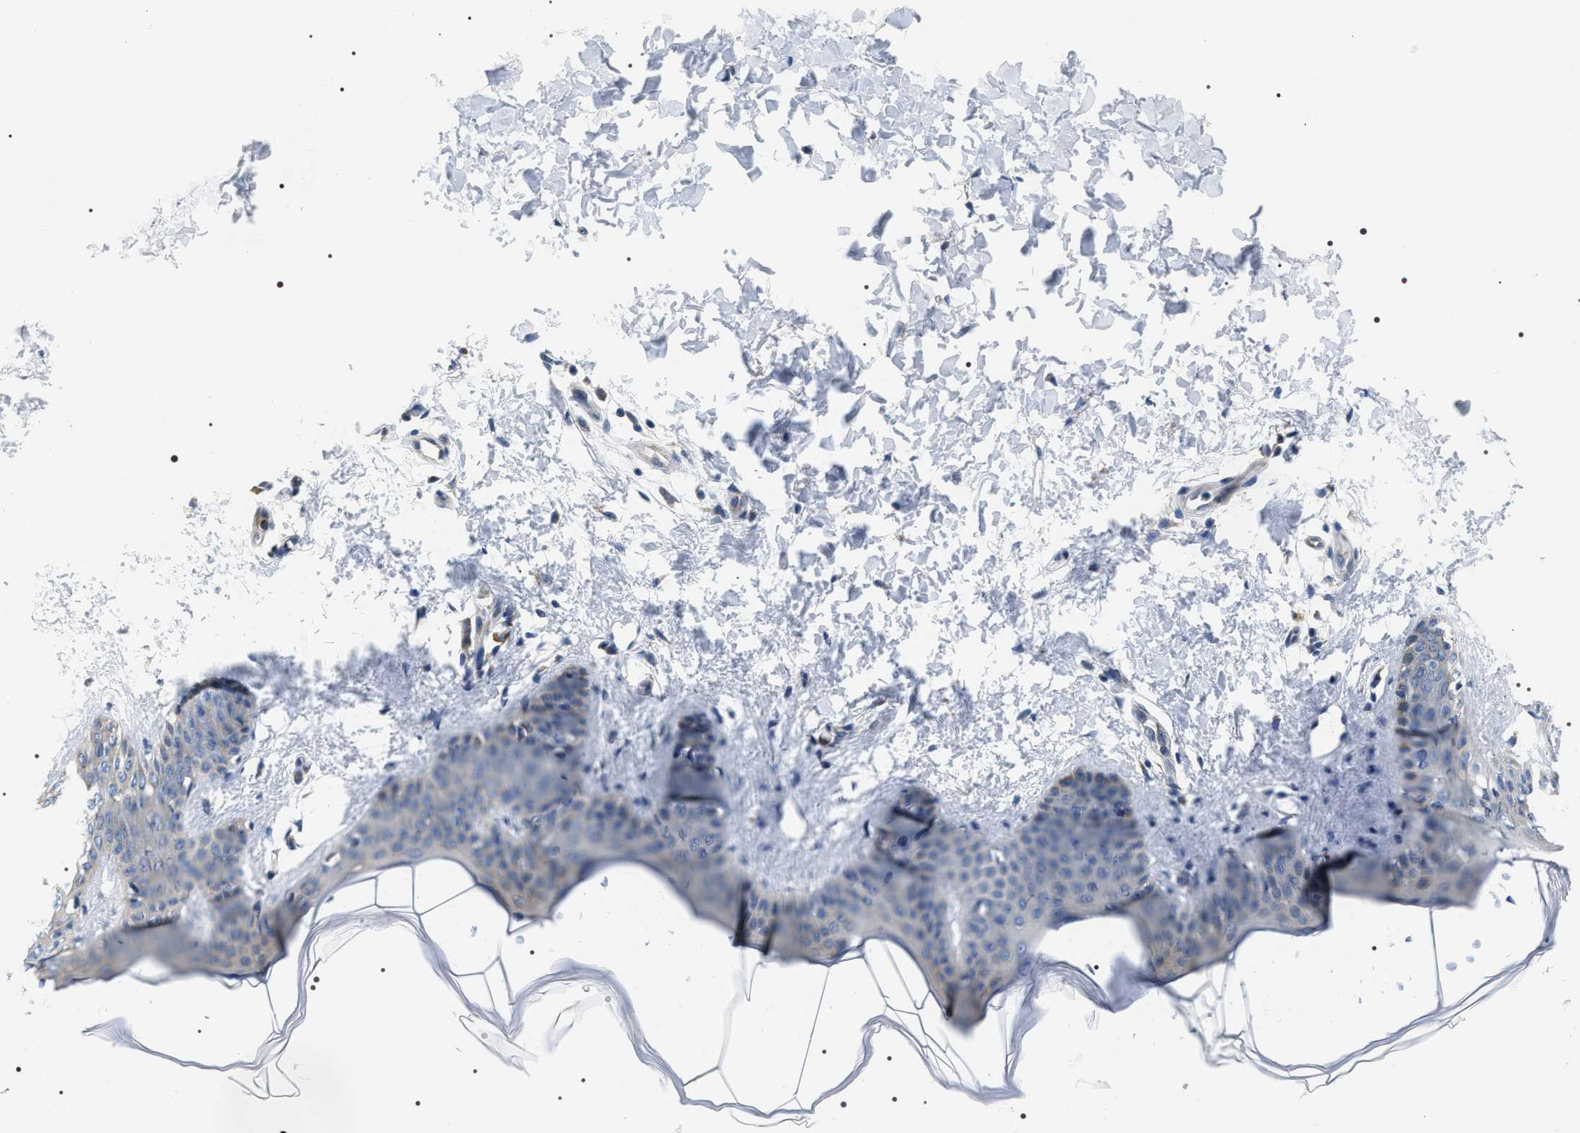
{"staining": {"intensity": "negative", "quantity": "none", "location": "none"}, "tissue": "skin", "cell_type": "Fibroblasts", "image_type": "normal", "snomed": [{"axis": "morphology", "description": "Normal tissue, NOS"}, {"axis": "topography", "description": "Skin"}], "caption": "IHC micrograph of benign skin: skin stained with DAB reveals no significant protein staining in fibroblasts.", "gene": "PKD1L1", "patient": {"sex": "female", "age": 17}}